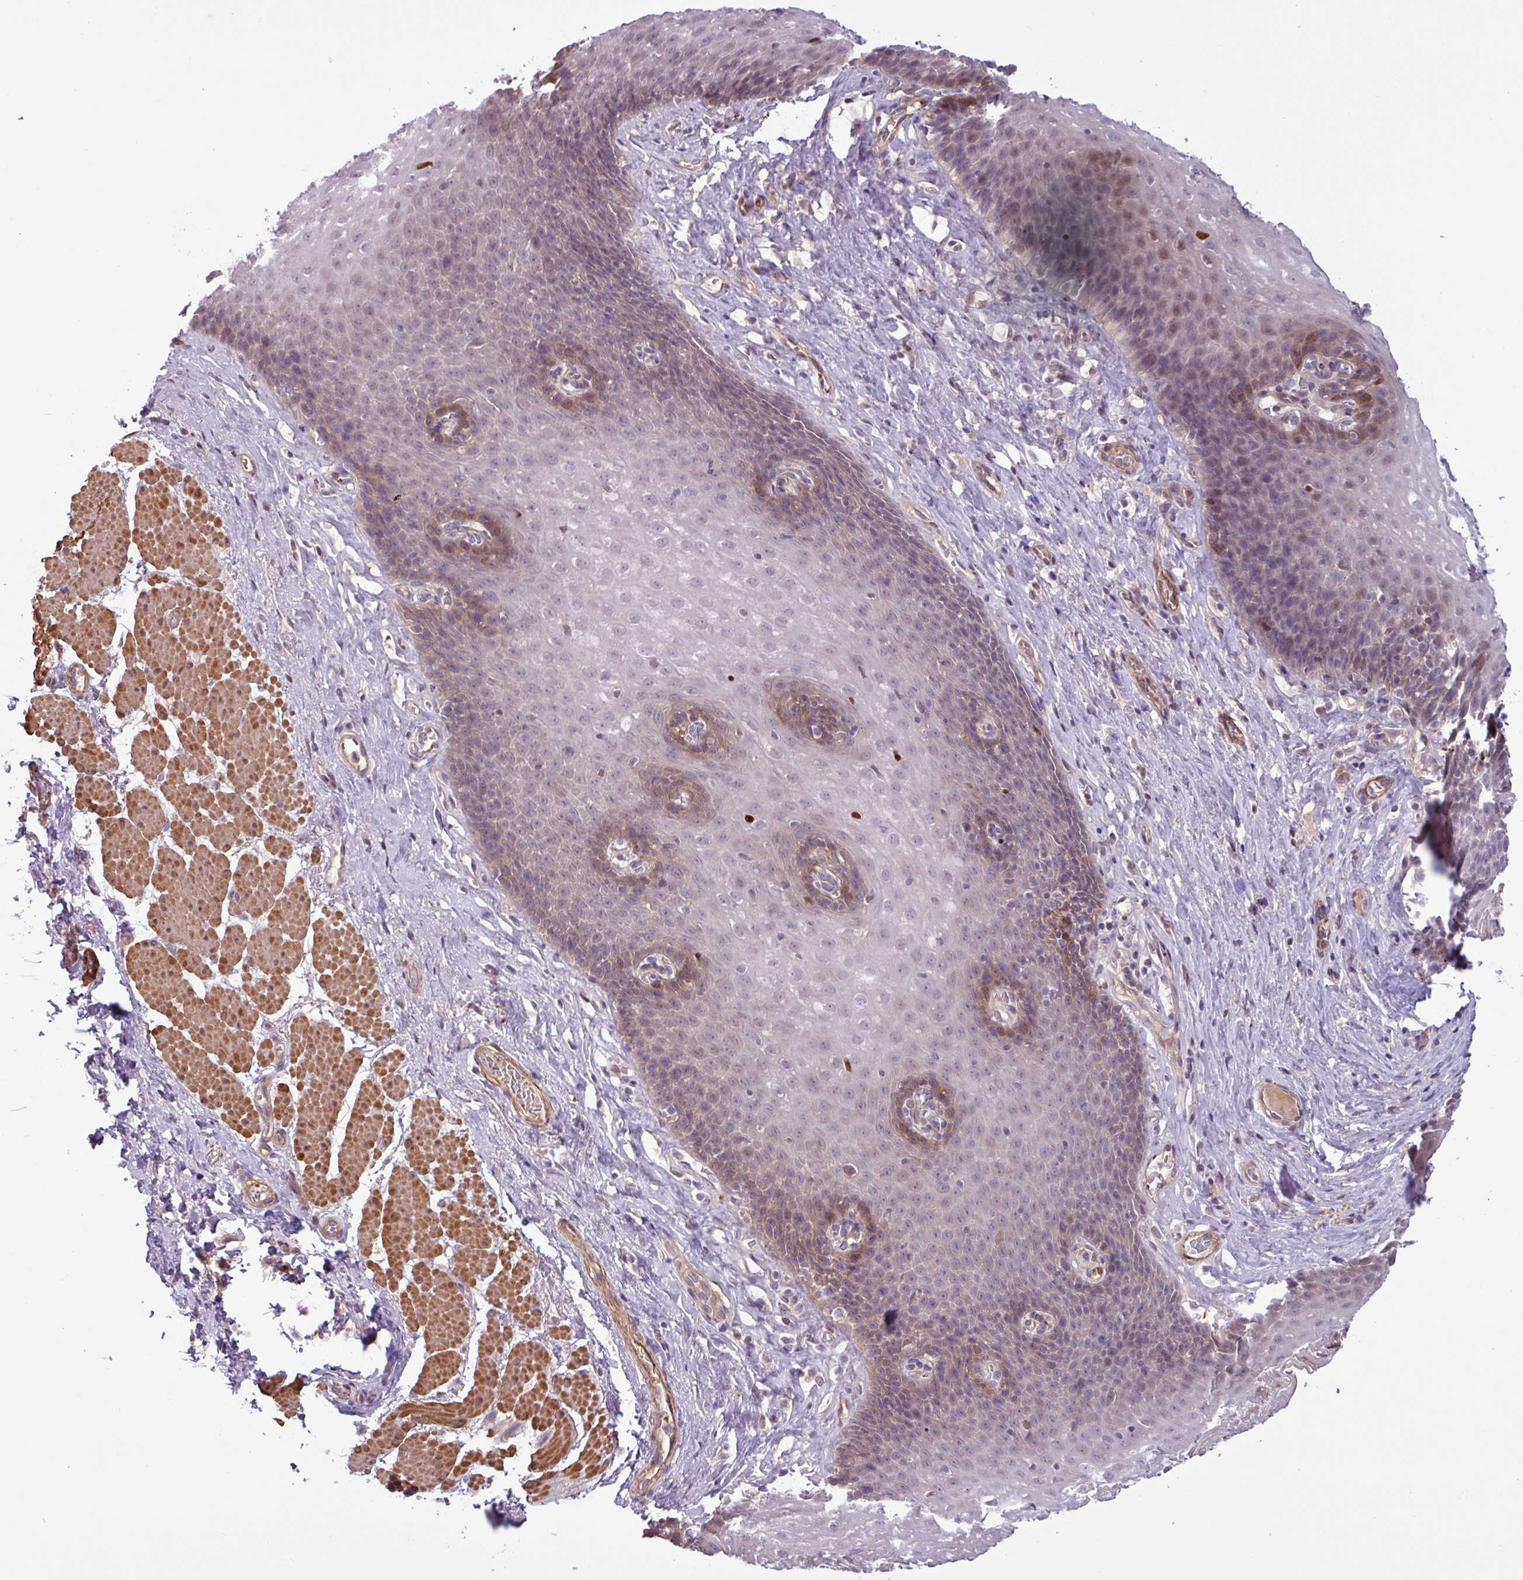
{"staining": {"intensity": "weak", "quantity": "25%-75%", "location": "cytoplasmic/membranous"}, "tissue": "esophagus", "cell_type": "Squamous epithelial cells", "image_type": "normal", "snomed": [{"axis": "morphology", "description": "Normal tissue, NOS"}, {"axis": "topography", "description": "Esophagus"}], "caption": "This image displays IHC staining of benign human esophagus, with low weak cytoplasmic/membranous staining in approximately 25%-75% of squamous epithelial cells.", "gene": "PCED1A", "patient": {"sex": "female", "age": 66}}